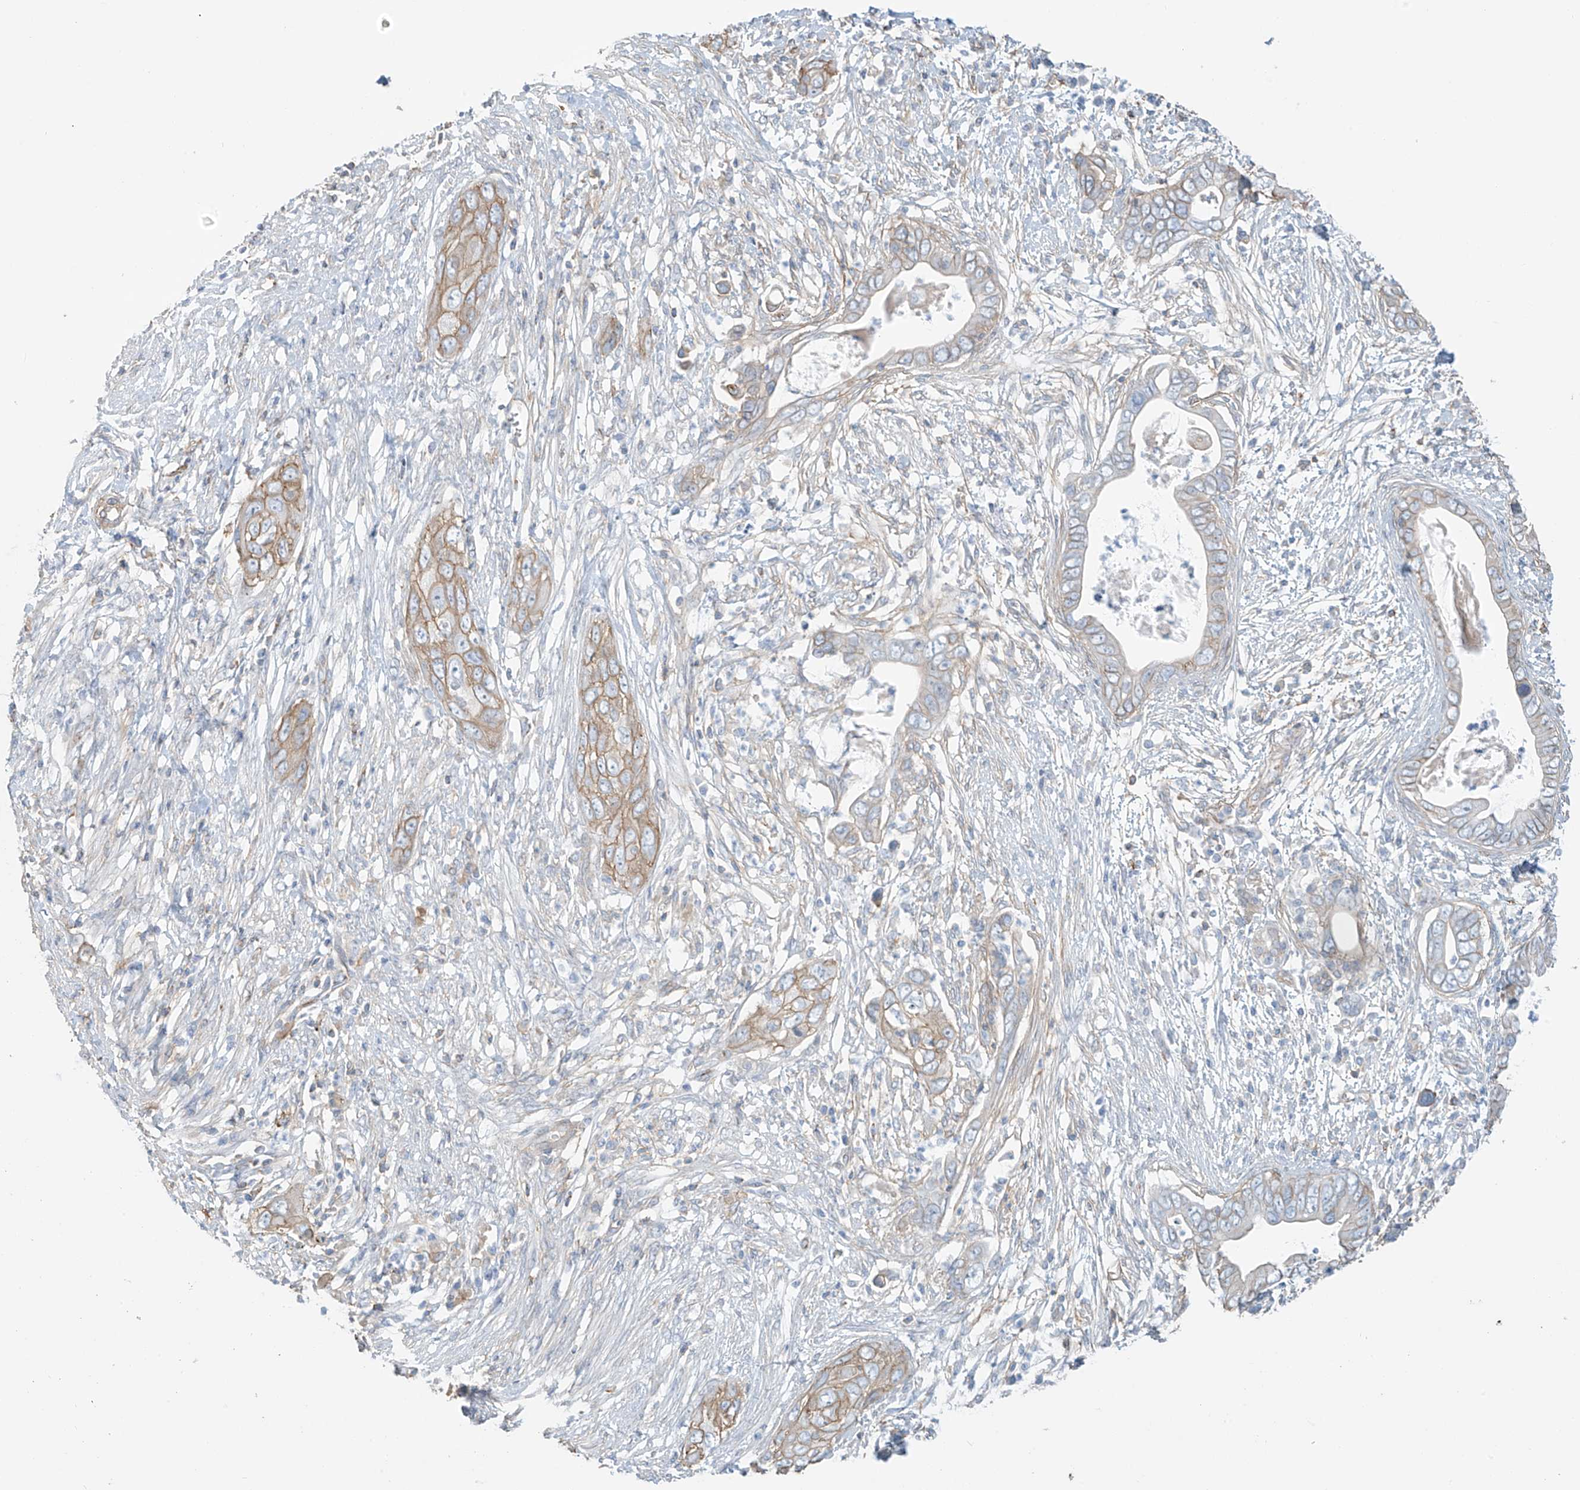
{"staining": {"intensity": "weak", "quantity": "25%-75%", "location": "cytoplasmic/membranous"}, "tissue": "pancreatic cancer", "cell_type": "Tumor cells", "image_type": "cancer", "snomed": [{"axis": "morphology", "description": "Adenocarcinoma, NOS"}, {"axis": "topography", "description": "Pancreas"}], "caption": "IHC staining of adenocarcinoma (pancreatic), which exhibits low levels of weak cytoplasmic/membranous positivity in about 25%-75% of tumor cells indicating weak cytoplasmic/membranous protein expression. The staining was performed using DAB (brown) for protein detection and nuclei were counterstained in hematoxylin (blue).", "gene": "ZNF846", "patient": {"sex": "male", "age": 75}}